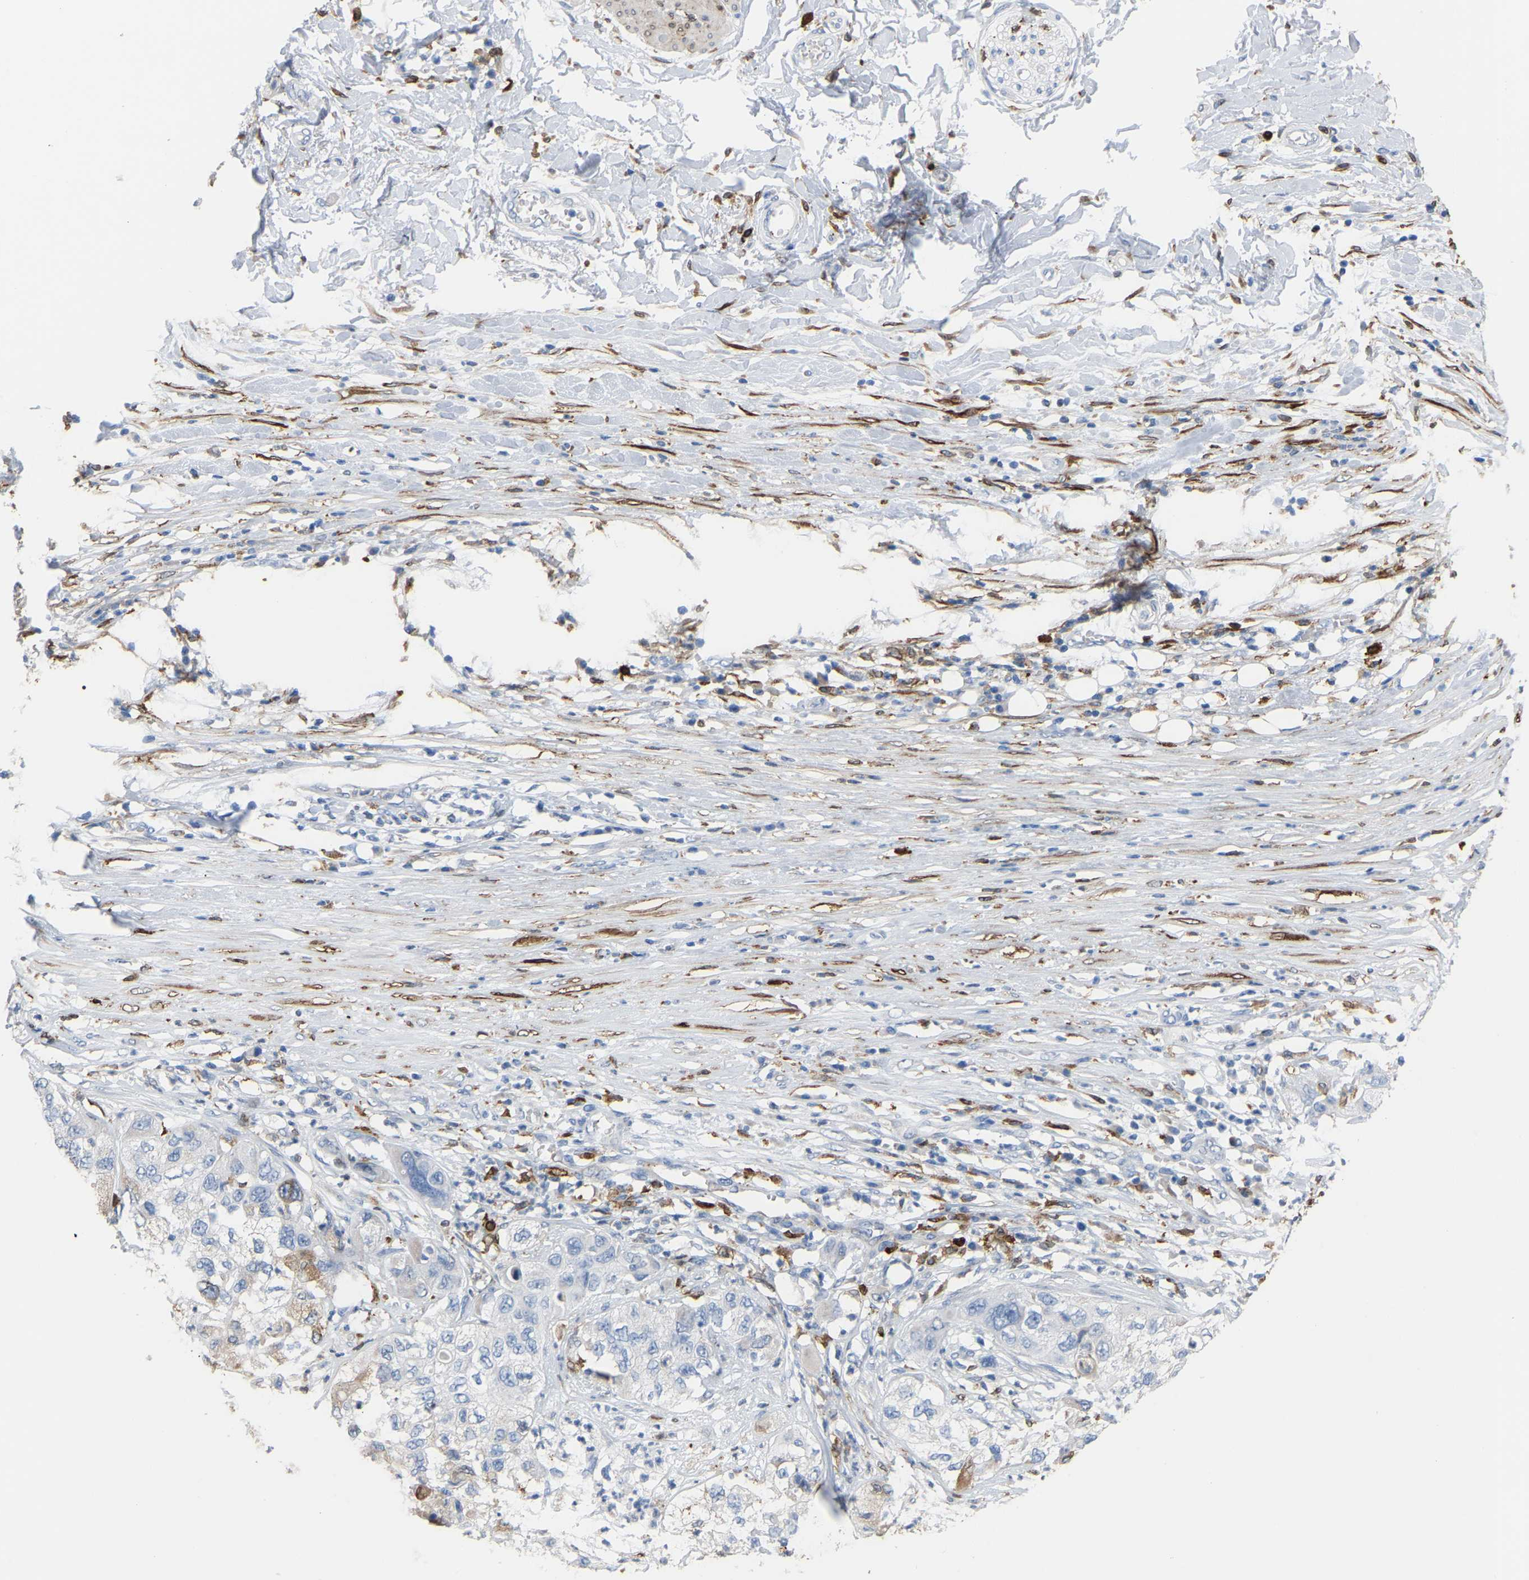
{"staining": {"intensity": "negative", "quantity": "none", "location": "none"}, "tissue": "pancreatic cancer", "cell_type": "Tumor cells", "image_type": "cancer", "snomed": [{"axis": "morphology", "description": "Adenocarcinoma, NOS"}, {"axis": "topography", "description": "Pancreas"}], "caption": "An image of human pancreatic cancer is negative for staining in tumor cells.", "gene": "PTGS1", "patient": {"sex": "female", "age": 78}}